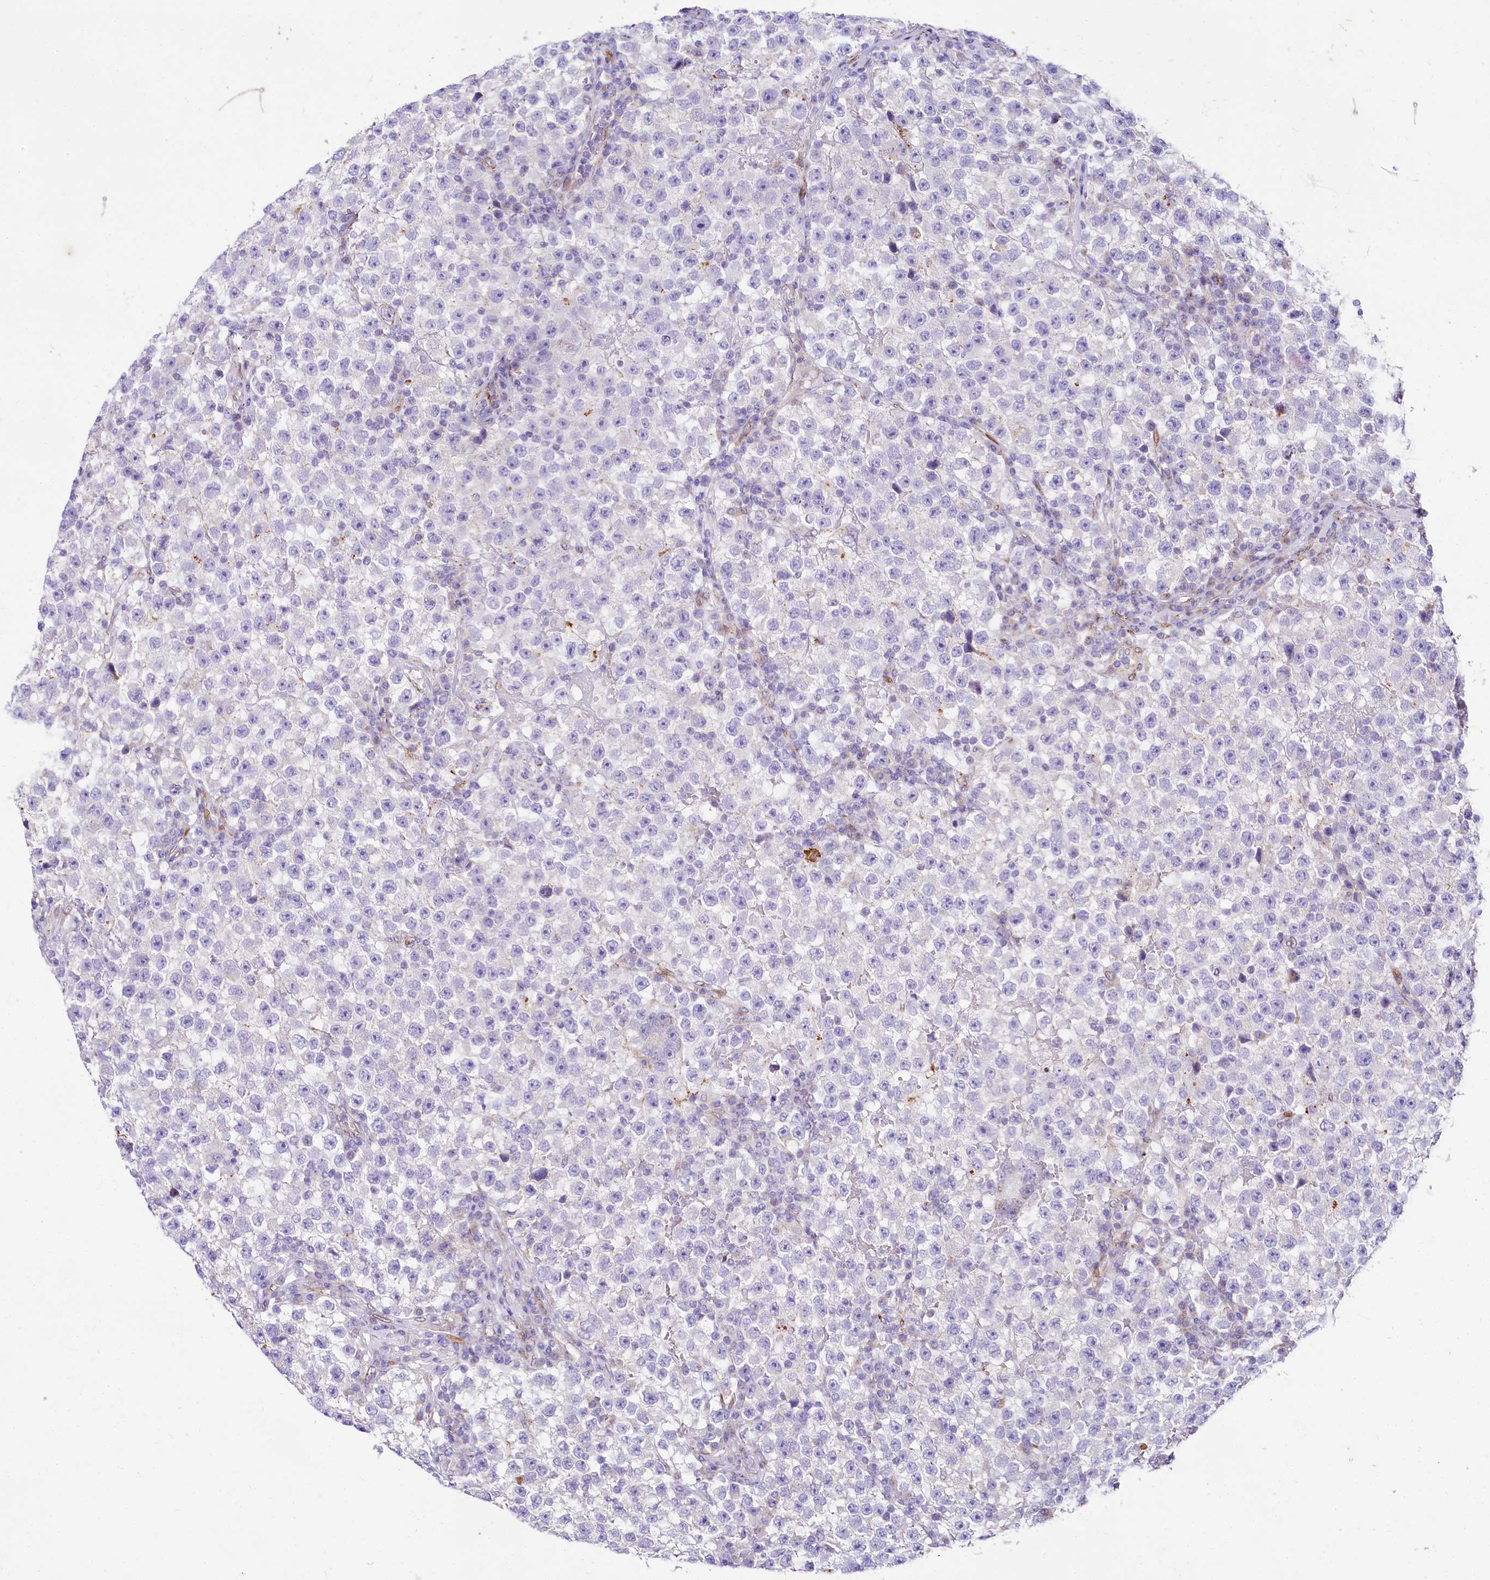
{"staining": {"intensity": "negative", "quantity": "none", "location": "none"}, "tissue": "testis cancer", "cell_type": "Tumor cells", "image_type": "cancer", "snomed": [{"axis": "morphology", "description": "Seminoma, NOS"}, {"axis": "topography", "description": "Testis"}], "caption": "High magnification brightfield microscopy of testis cancer (seminoma) stained with DAB (3,3'-diaminobenzidine) (brown) and counterstained with hematoxylin (blue): tumor cells show no significant expression.", "gene": "PPIP5K2", "patient": {"sex": "male", "age": 22}}